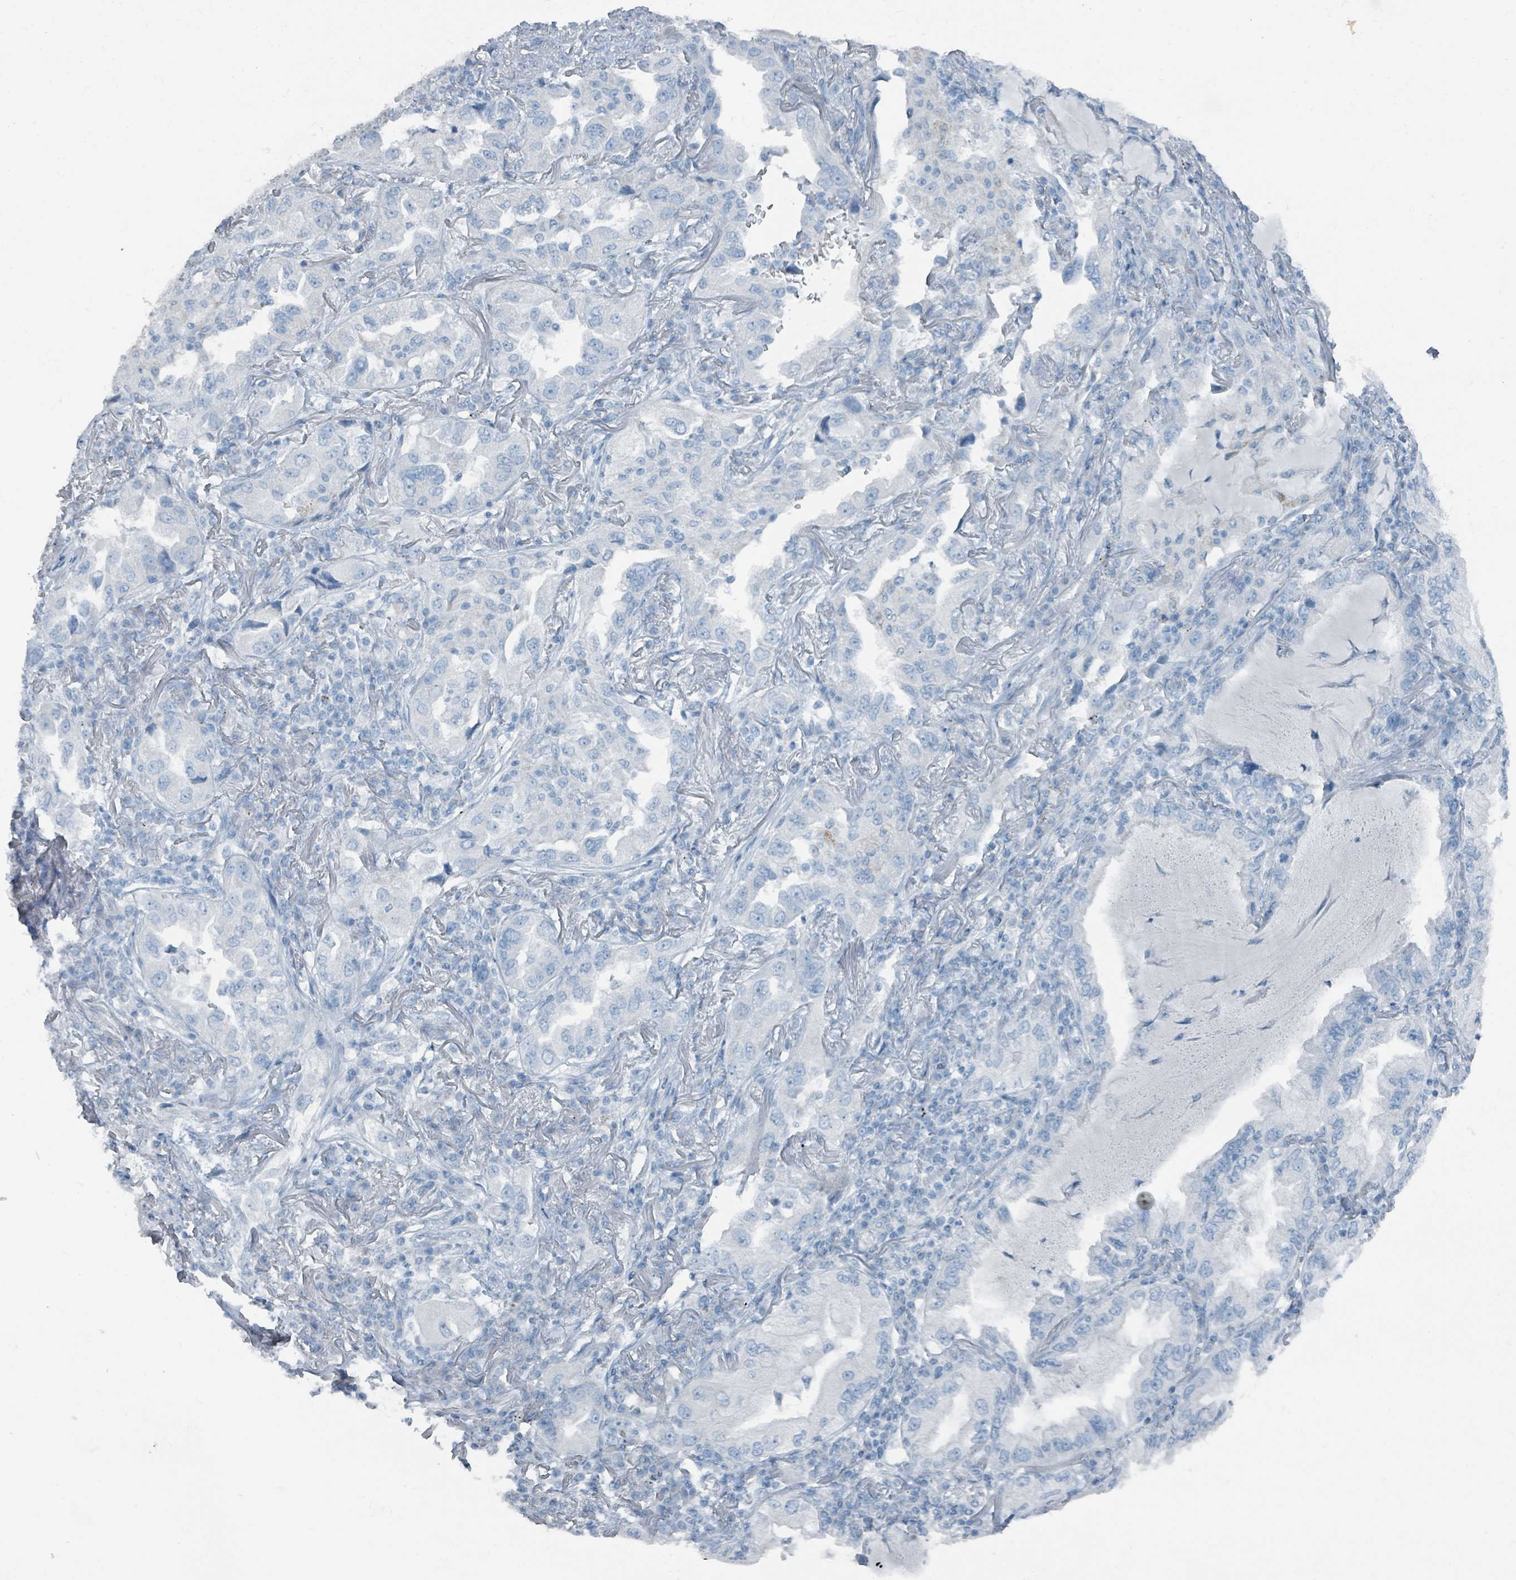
{"staining": {"intensity": "negative", "quantity": "none", "location": "none"}, "tissue": "lung cancer", "cell_type": "Tumor cells", "image_type": "cancer", "snomed": [{"axis": "morphology", "description": "Adenocarcinoma, NOS"}, {"axis": "topography", "description": "Lung"}], "caption": "Tumor cells show no significant positivity in lung cancer.", "gene": "GAMT", "patient": {"sex": "female", "age": 69}}